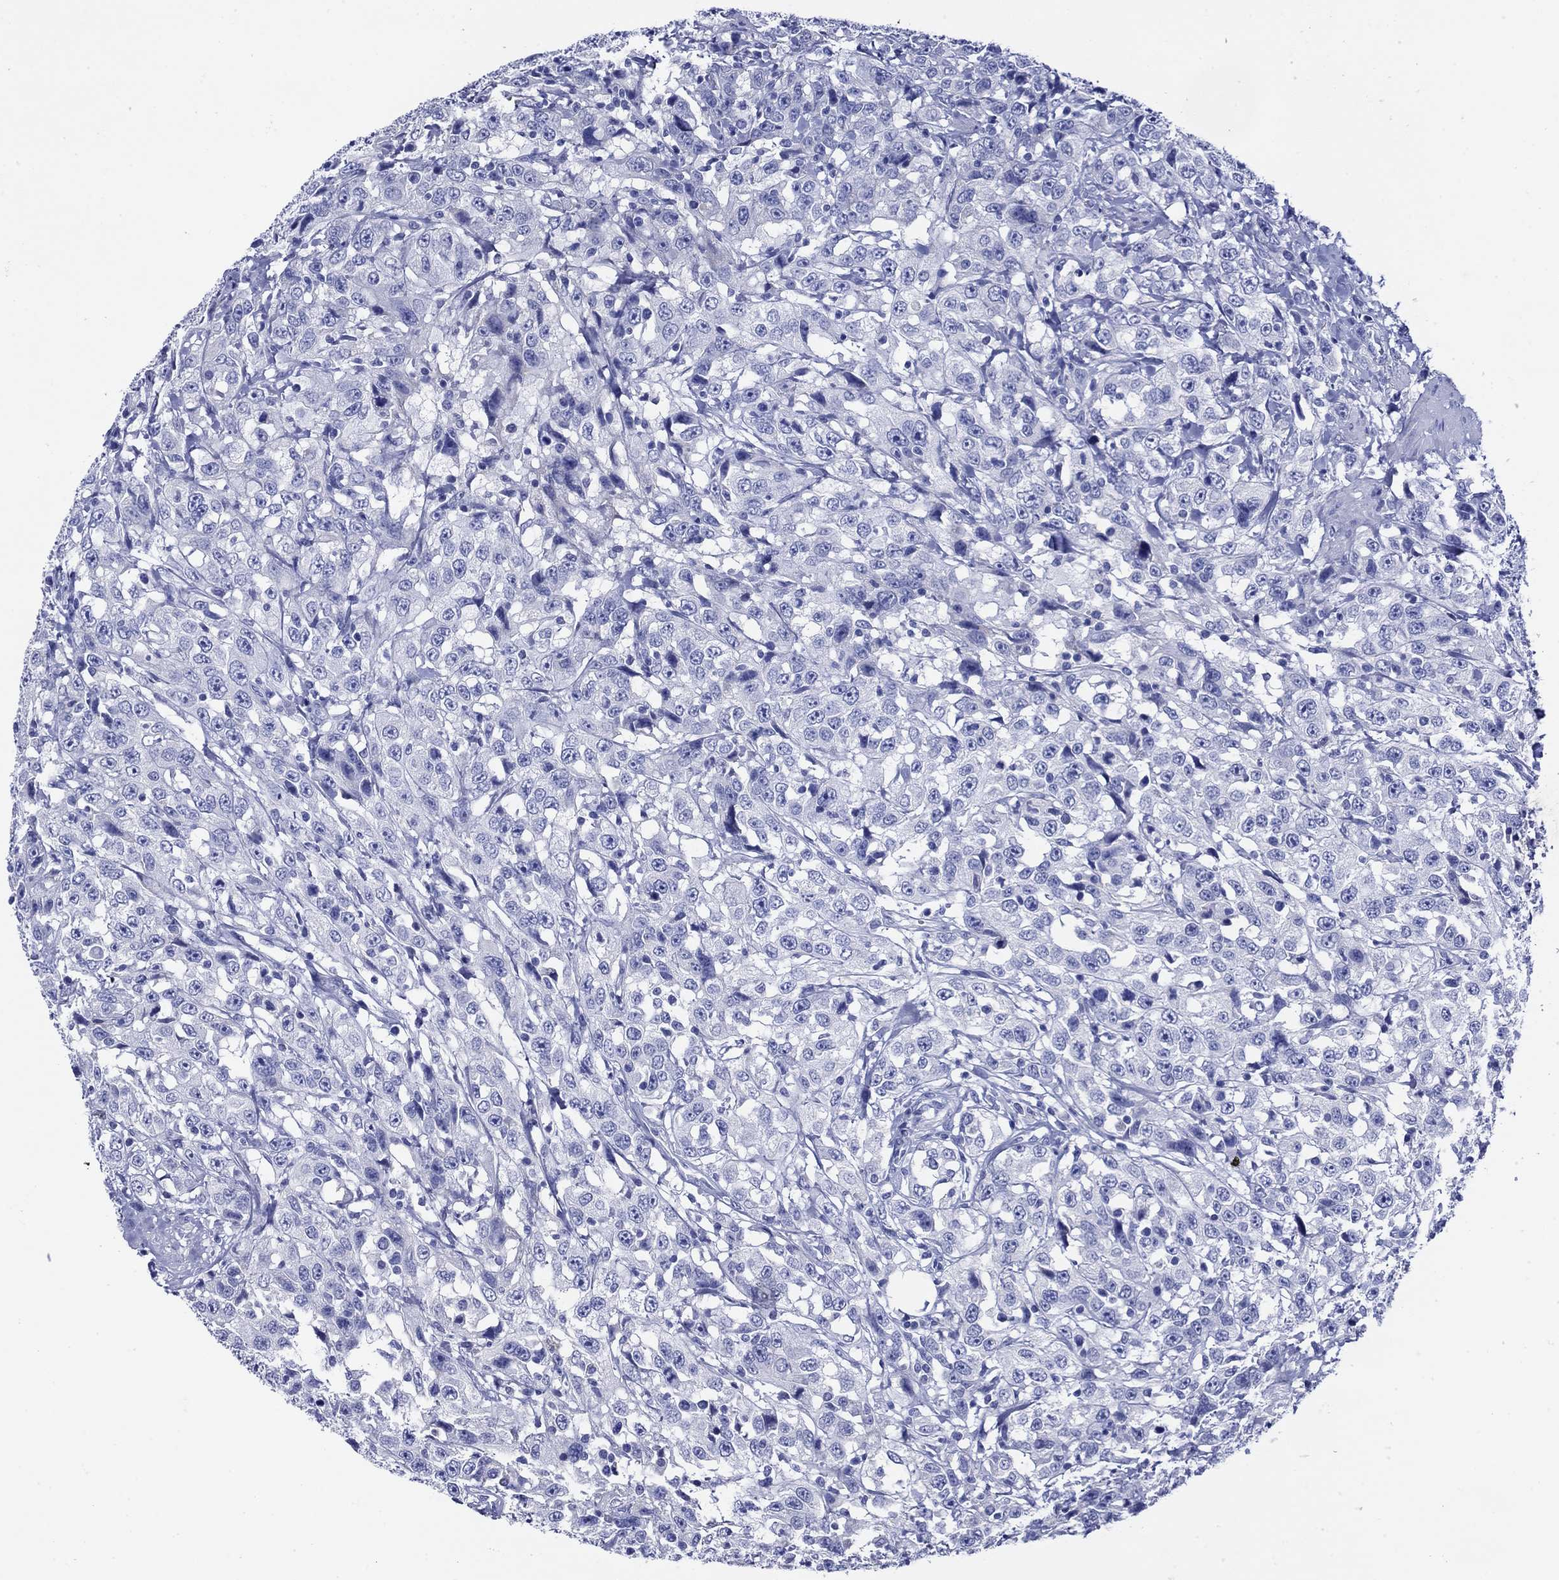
{"staining": {"intensity": "negative", "quantity": "none", "location": "none"}, "tissue": "urothelial cancer", "cell_type": "Tumor cells", "image_type": "cancer", "snomed": [{"axis": "morphology", "description": "Urothelial carcinoma, NOS"}, {"axis": "morphology", "description": "Urothelial carcinoma, High grade"}, {"axis": "topography", "description": "Urinary bladder"}], "caption": "DAB immunohistochemical staining of human high-grade urothelial carcinoma displays no significant expression in tumor cells.", "gene": "GIP", "patient": {"sex": "female", "age": 73}}